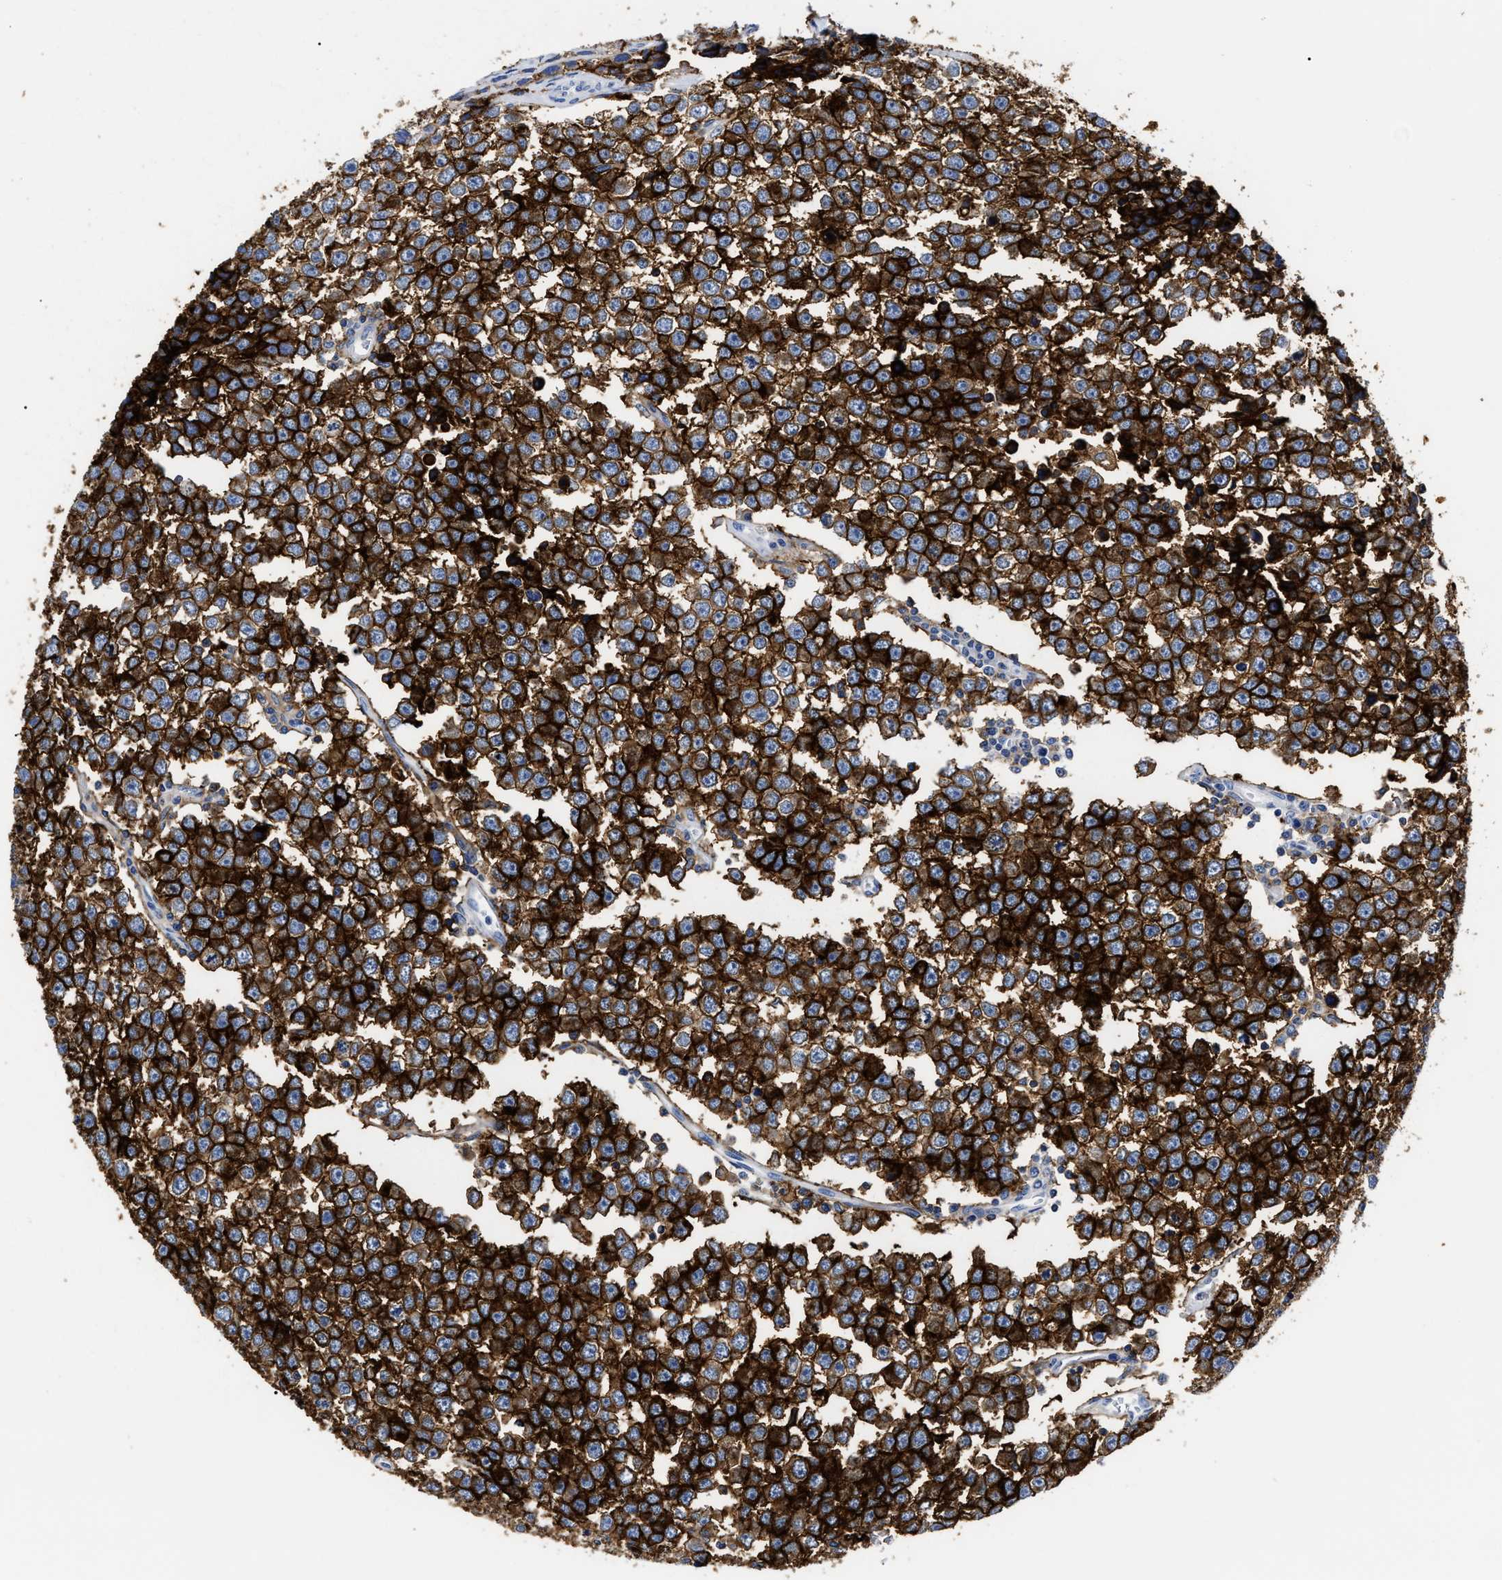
{"staining": {"intensity": "strong", "quantity": ">75%", "location": "cytoplasmic/membranous"}, "tissue": "testis cancer", "cell_type": "Tumor cells", "image_type": "cancer", "snomed": [{"axis": "morphology", "description": "Seminoma, NOS"}, {"axis": "morphology", "description": "Carcinoma, Embryonal, NOS"}, {"axis": "topography", "description": "Testis"}], "caption": "Testis embryonal carcinoma stained for a protein (brown) shows strong cytoplasmic/membranous positive expression in about >75% of tumor cells.", "gene": "ALPG", "patient": {"sex": "male", "age": 52}}